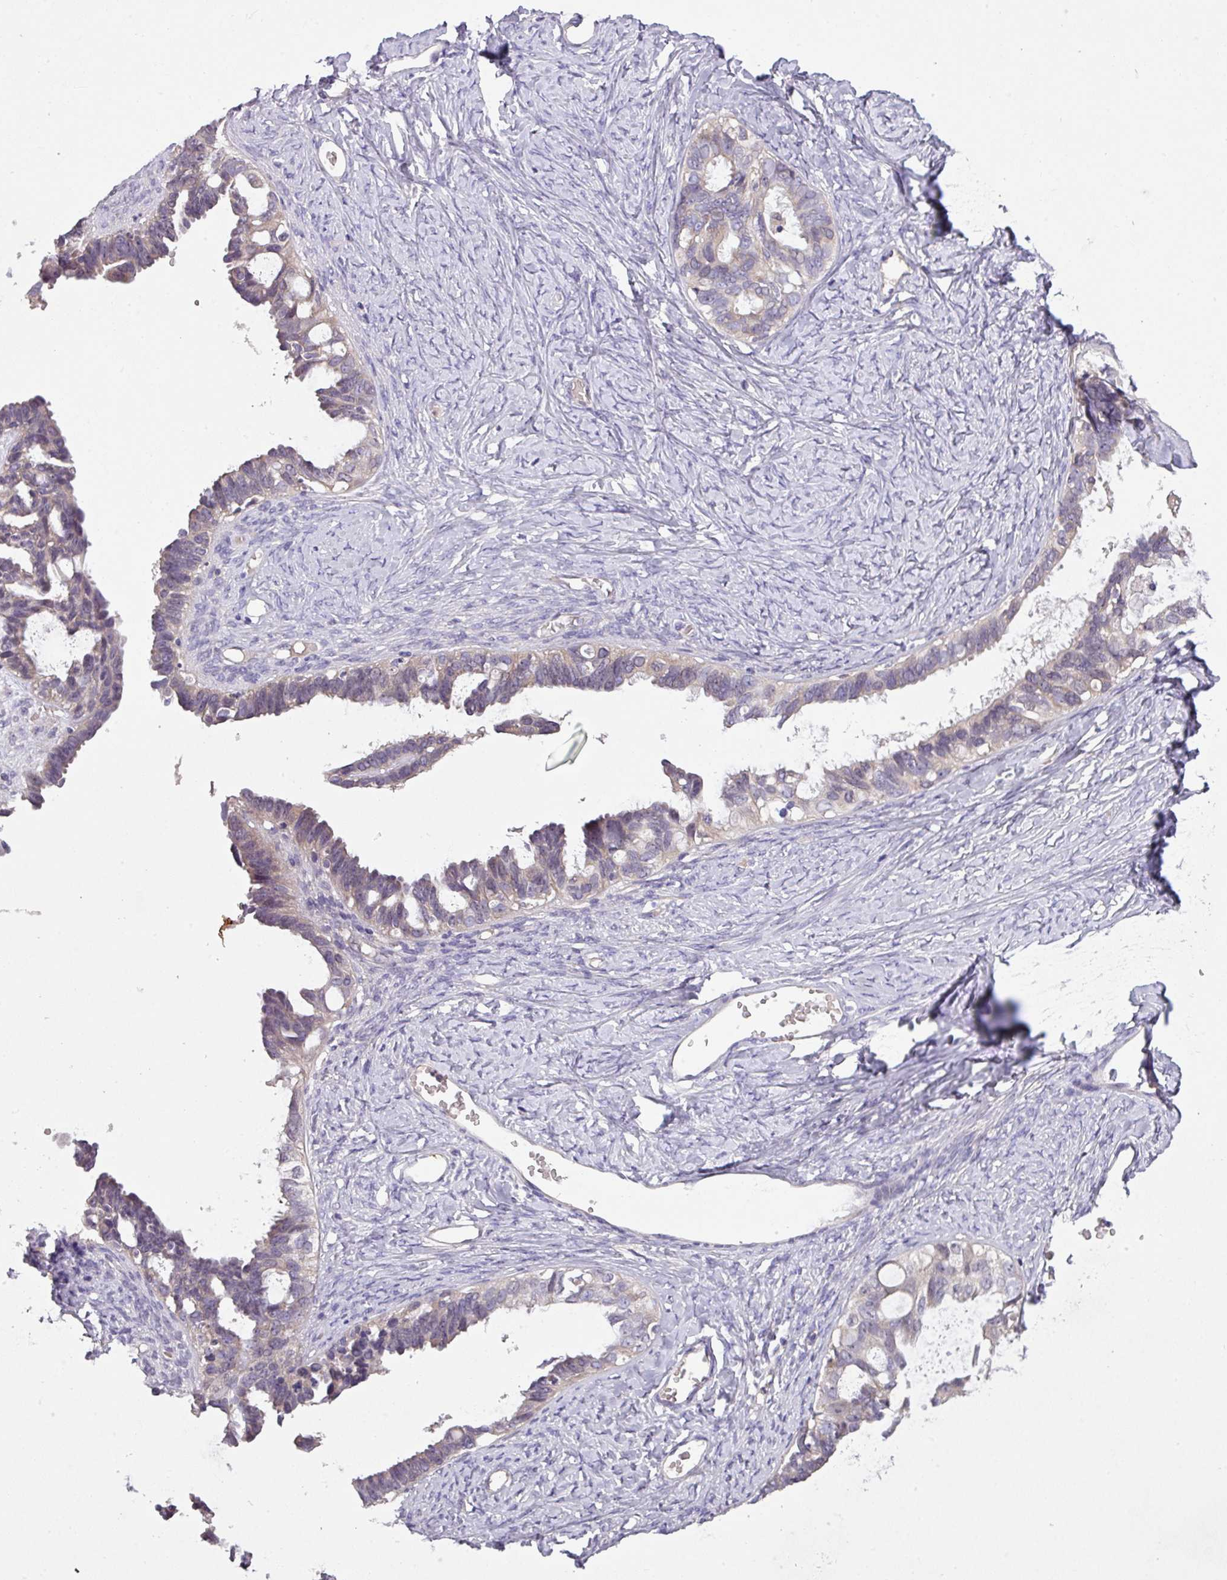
{"staining": {"intensity": "negative", "quantity": "none", "location": "none"}, "tissue": "ovarian cancer", "cell_type": "Tumor cells", "image_type": "cancer", "snomed": [{"axis": "morphology", "description": "Cystadenocarcinoma, serous, NOS"}, {"axis": "topography", "description": "Ovary"}], "caption": "Tumor cells are negative for protein expression in human ovarian serous cystadenocarcinoma.", "gene": "PRADC1", "patient": {"sex": "female", "age": 69}}